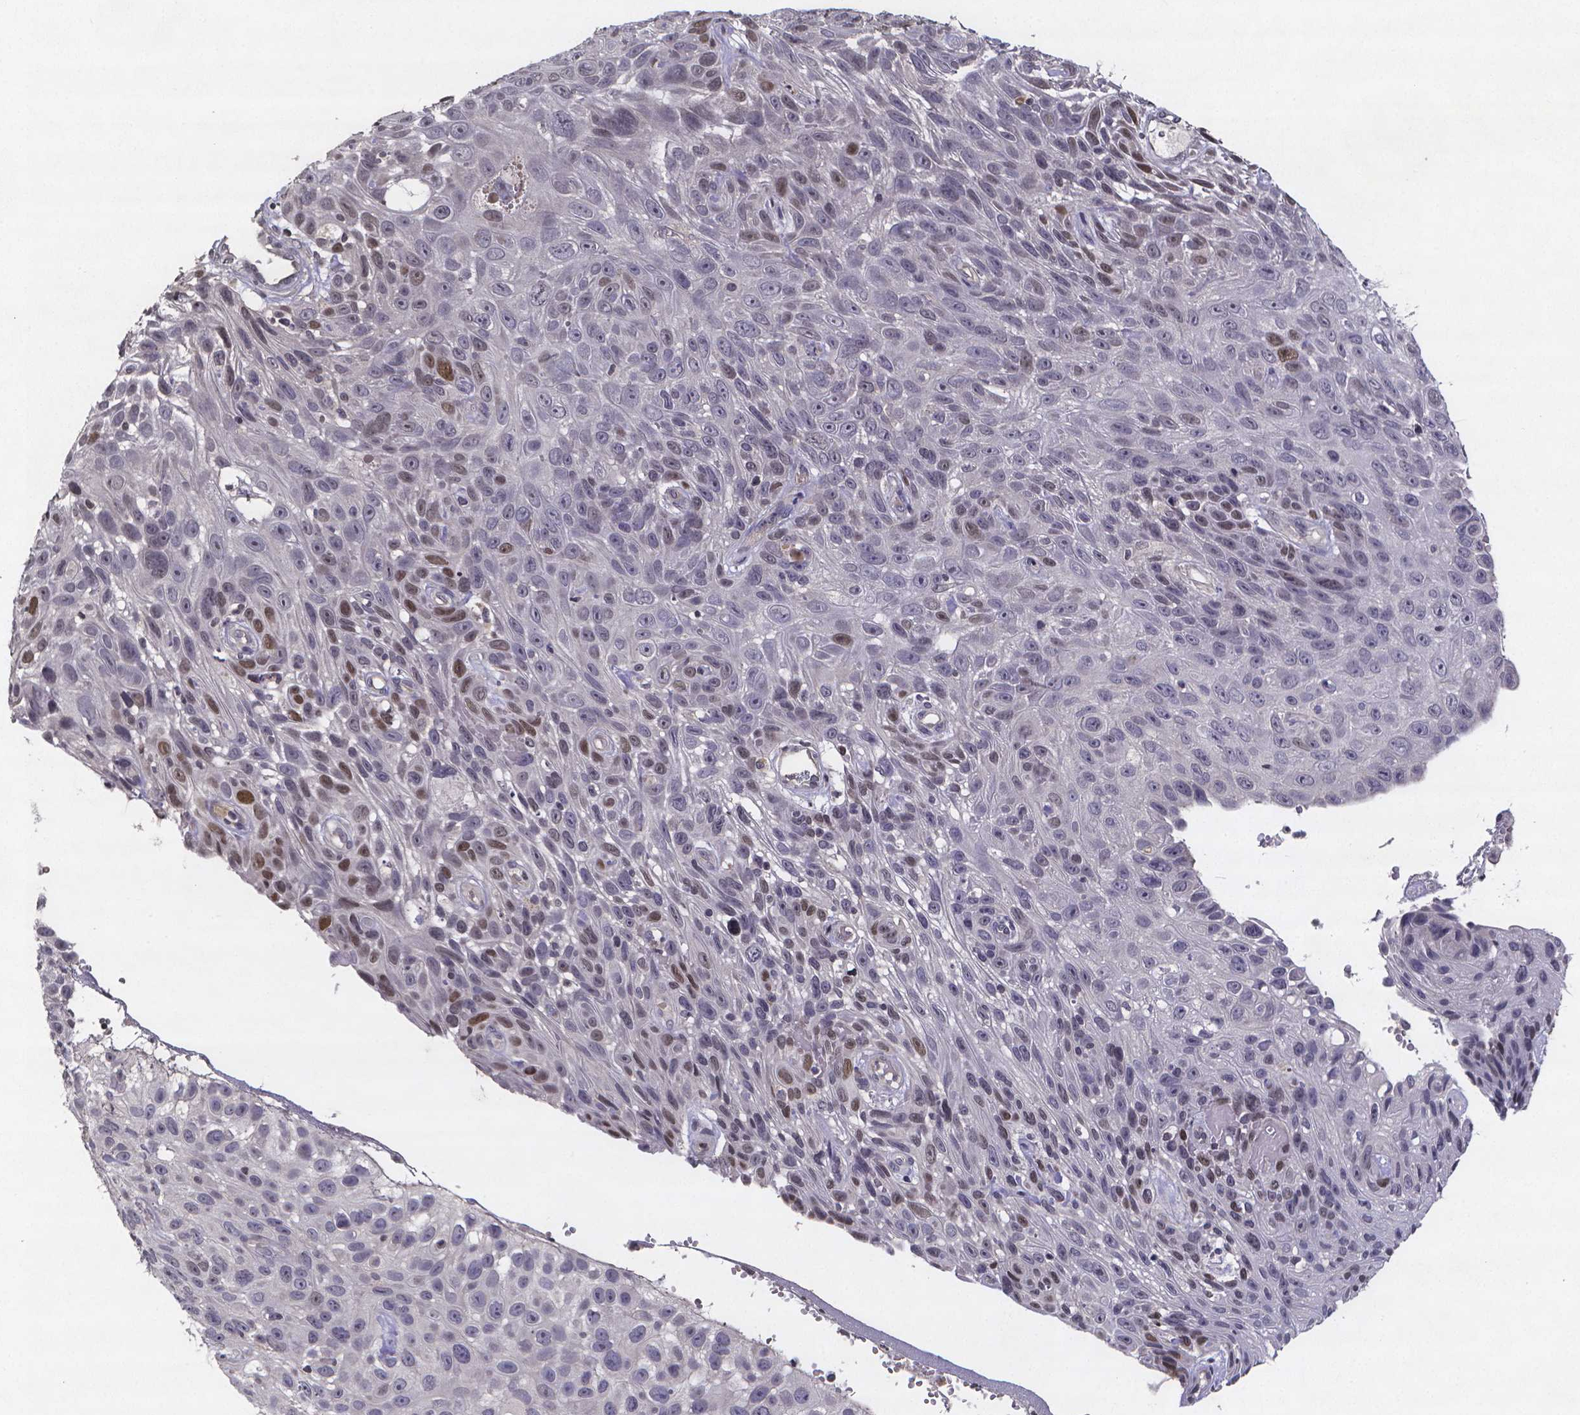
{"staining": {"intensity": "moderate", "quantity": "<25%", "location": "nuclear"}, "tissue": "skin cancer", "cell_type": "Tumor cells", "image_type": "cancer", "snomed": [{"axis": "morphology", "description": "Squamous cell carcinoma, NOS"}, {"axis": "topography", "description": "Skin"}], "caption": "Immunohistochemical staining of human skin cancer (squamous cell carcinoma) shows moderate nuclear protein expression in about <25% of tumor cells.", "gene": "TP73", "patient": {"sex": "male", "age": 82}}